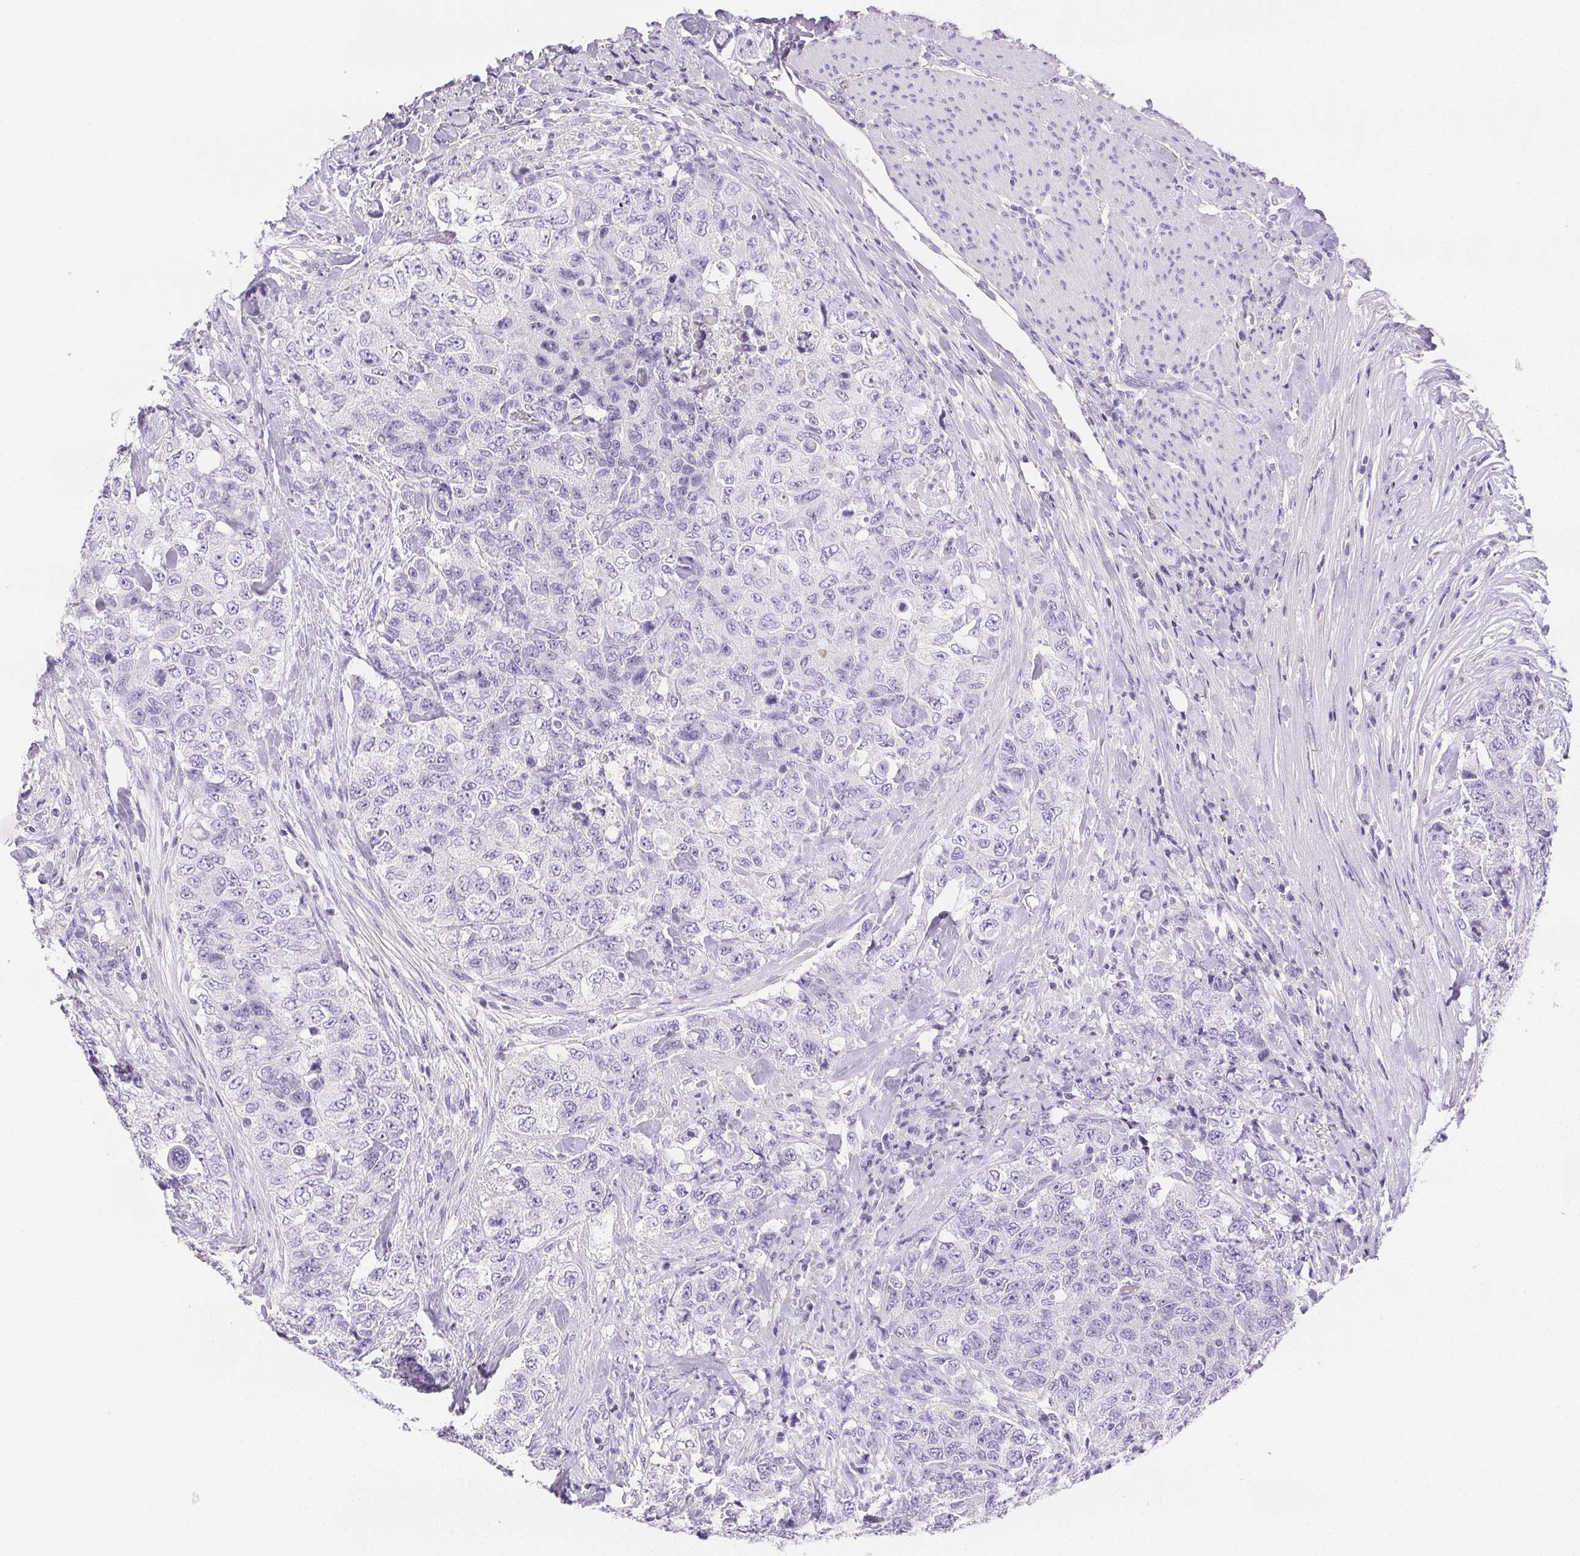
{"staining": {"intensity": "negative", "quantity": "none", "location": "none"}, "tissue": "urothelial cancer", "cell_type": "Tumor cells", "image_type": "cancer", "snomed": [{"axis": "morphology", "description": "Urothelial carcinoma, High grade"}, {"axis": "topography", "description": "Urinary bladder"}], "caption": "A high-resolution photomicrograph shows immunohistochemistry (IHC) staining of urothelial cancer, which reveals no significant positivity in tumor cells. Brightfield microscopy of immunohistochemistry (IHC) stained with DAB (brown) and hematoxylin (blue), captured at high magnification.", "gene": "BEND2", "patient": {"sex": "female", "age": 78}}